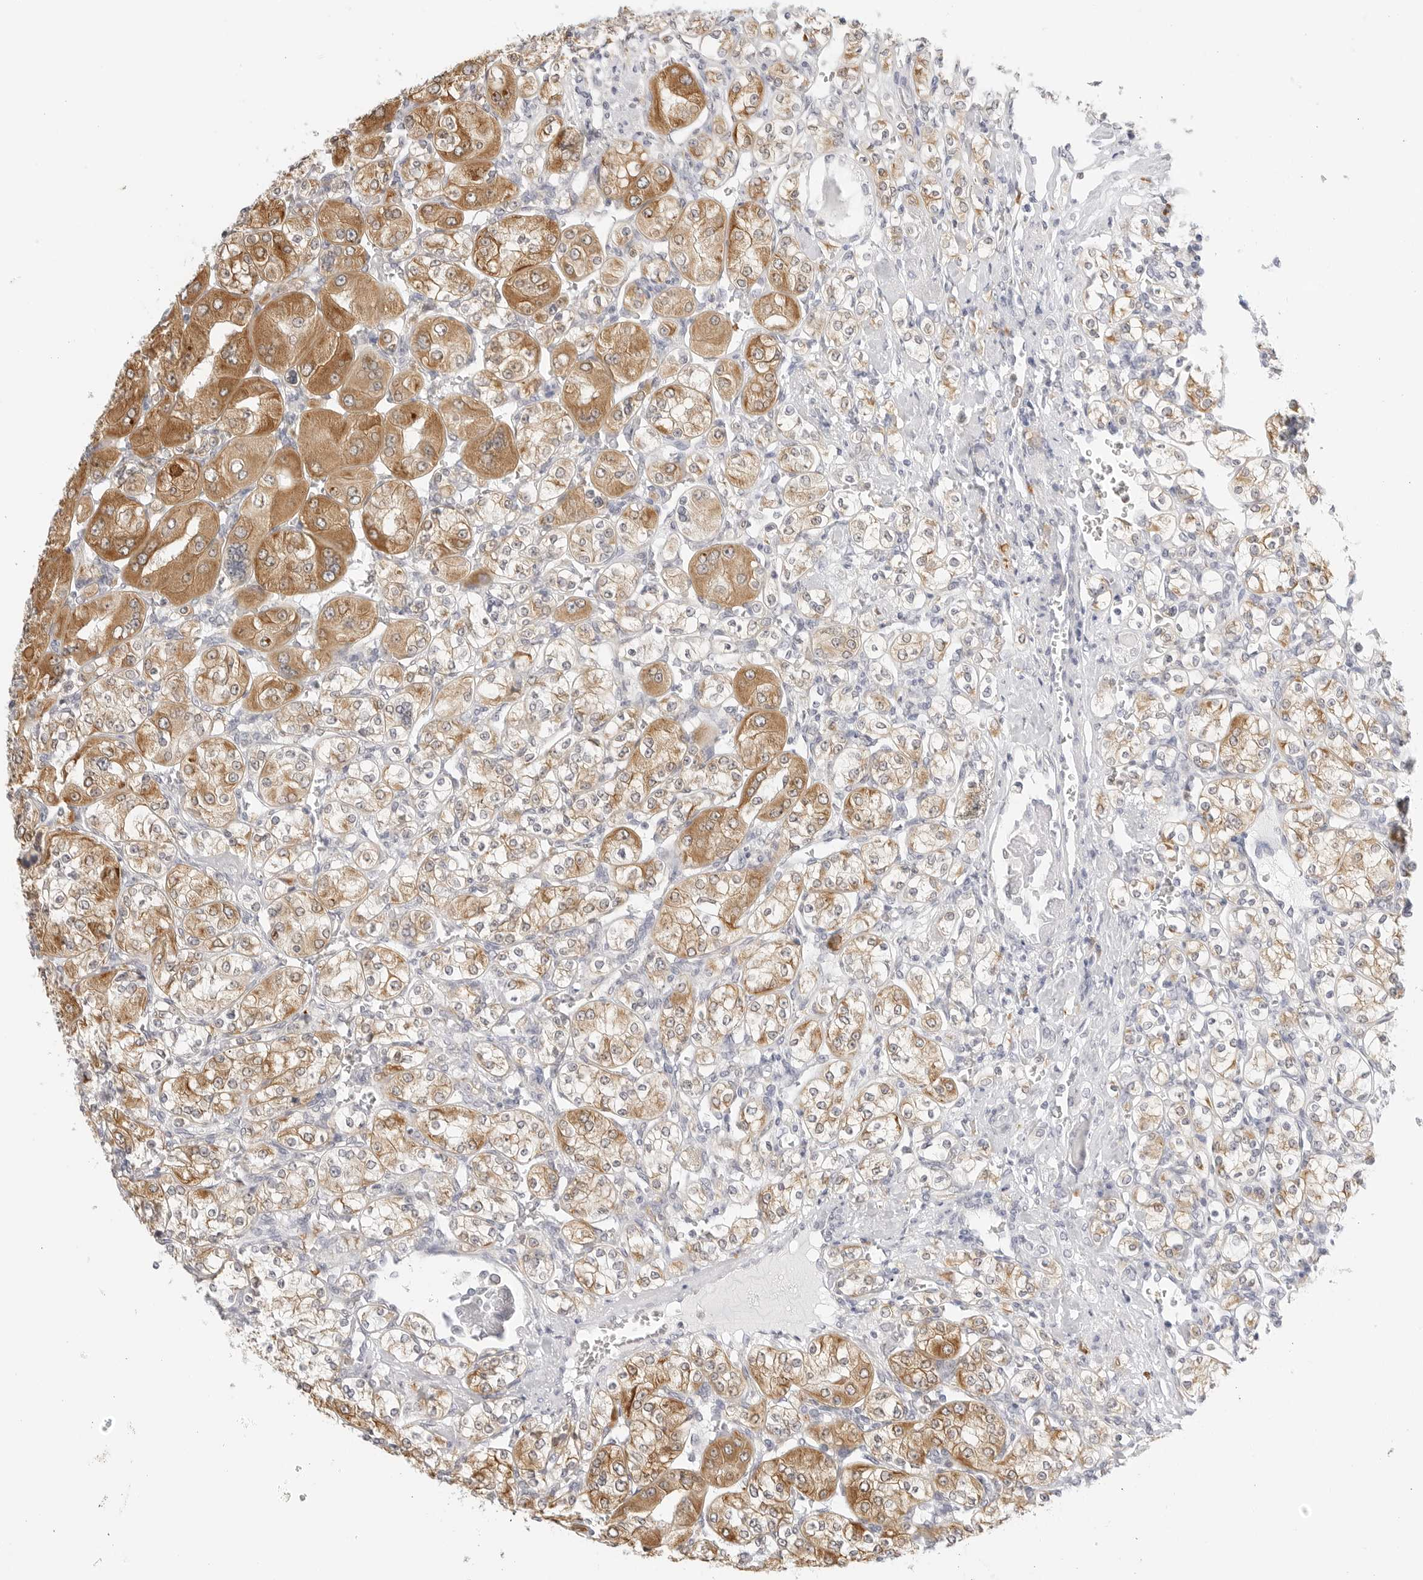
{"staining": {"intensity": "moderate", "quantity": "25%-75%", "location": "cytoplasmic/membranous"}, "tissue": "renal cancer", "cell_type": "Tumor cells", "image_type": "cancer", "snomed": [{"axis": "morphology", "description": "Adenocarcinoma, NOS"}, {"axis": "topography", "description": "Kidney"}], "caption": "IHC of renal adenocarcinoma reveals medium levels of moderate cytoplasmic/membranous positivity in approximately 25%-75% of tumor cells.", "gene": "THEM4", "patient": {"sex": "male", "age": 77}}